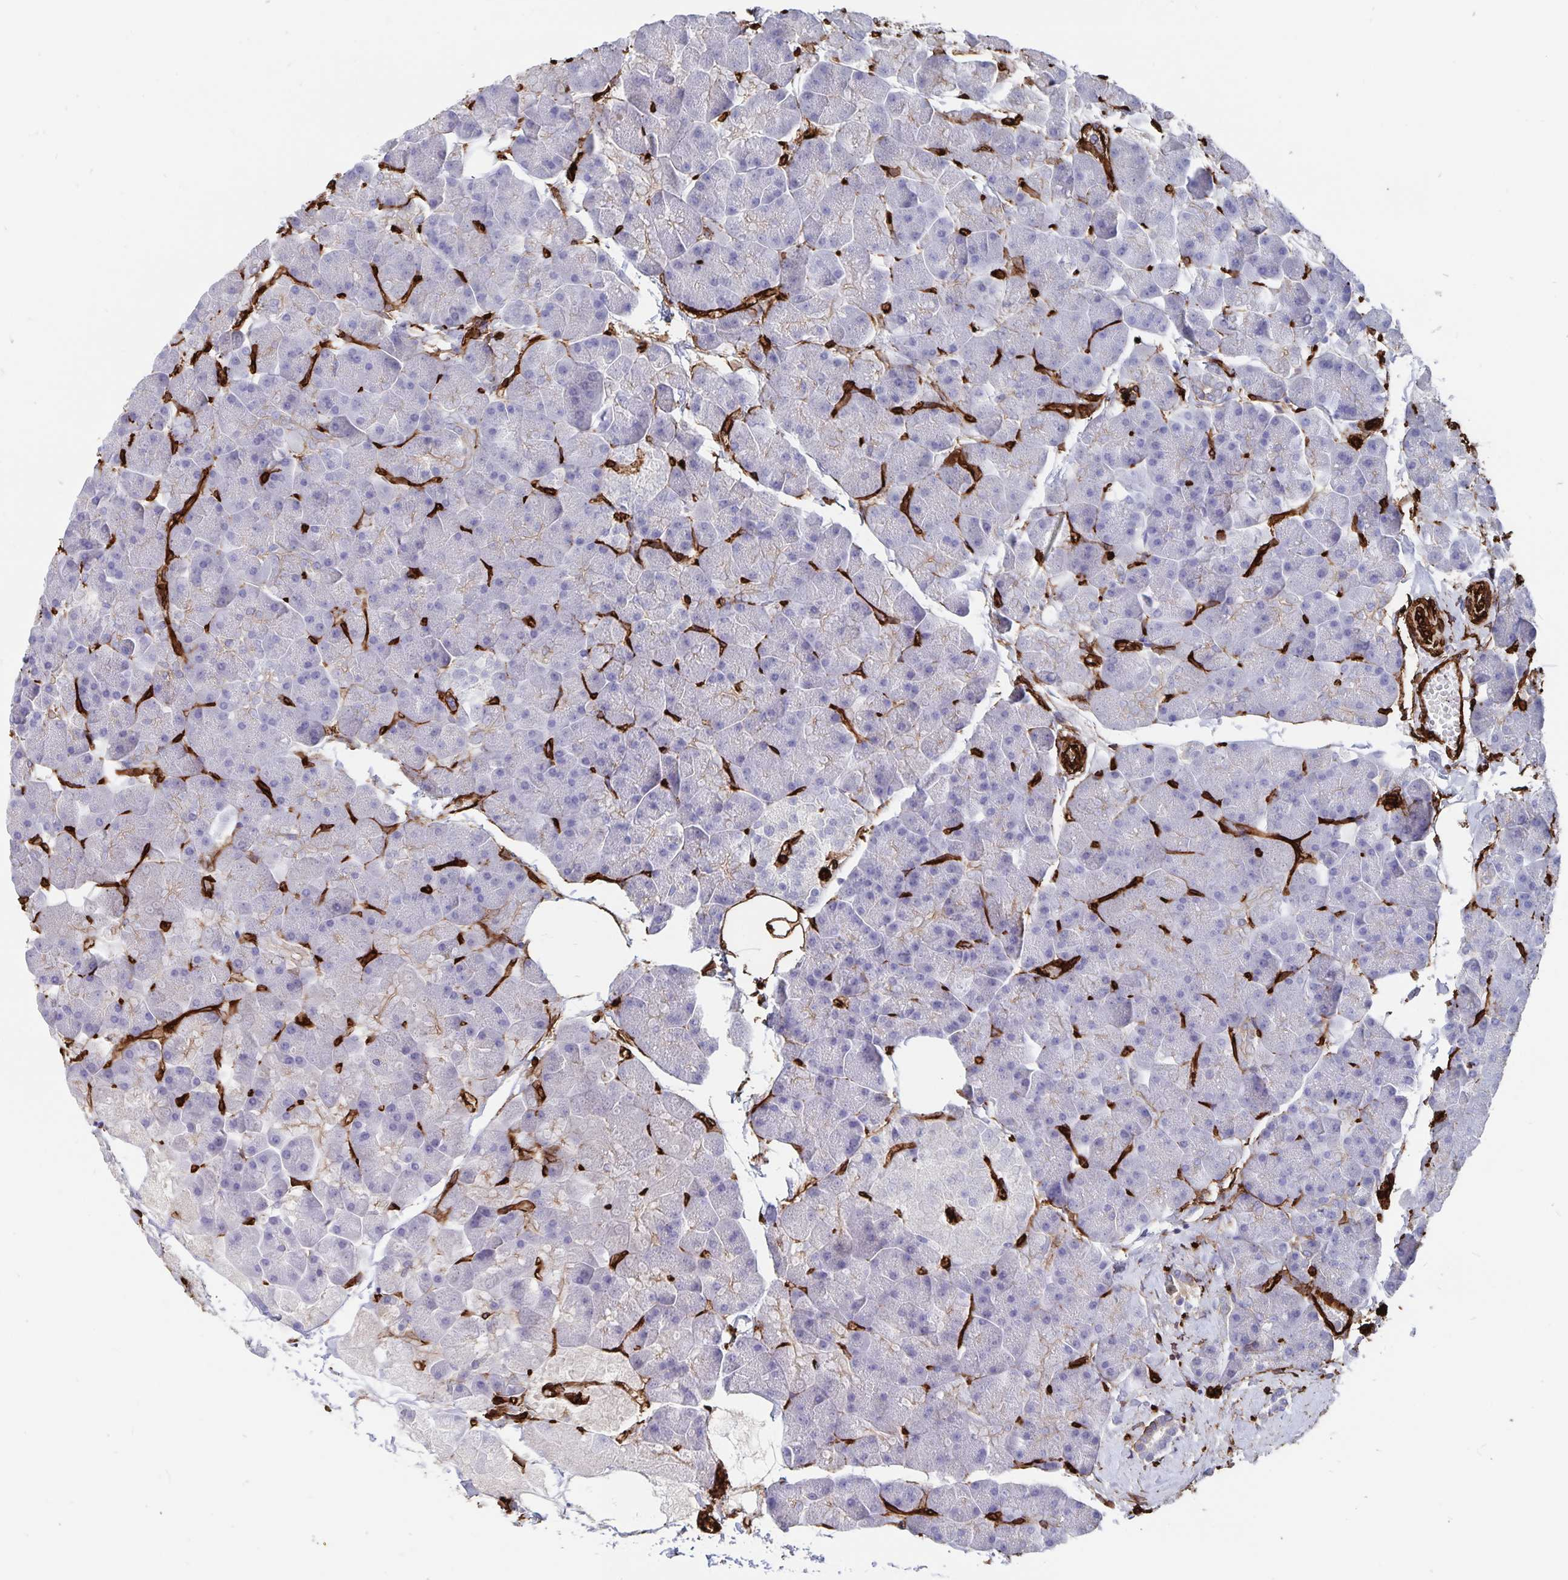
{"staining": {"intensity": "moderate", "quantity": "<25%", "location": "cytoplasmic/membranous"}, "tissue": "pancreas", "cell_type": "Exocrine glandular cells", "image_type": "normal", "snomed": [{"axis": "morphology", "description": "Normal tissue, NOS"}, {"axis": "topography", "description": "Pancreas"}], "caption": "DAB (3,3'-diaminobenzidine) immunohistochemical staining of normal pancreas shows moderate cytoplasmic/membranous protein expression in about <25% of exocrine glandular cells. (DAB IHC, brown staining for protein, blue staining for nuclei).", "gene": "DCHS2", "patient": {"sex": "male", "age": 35}}